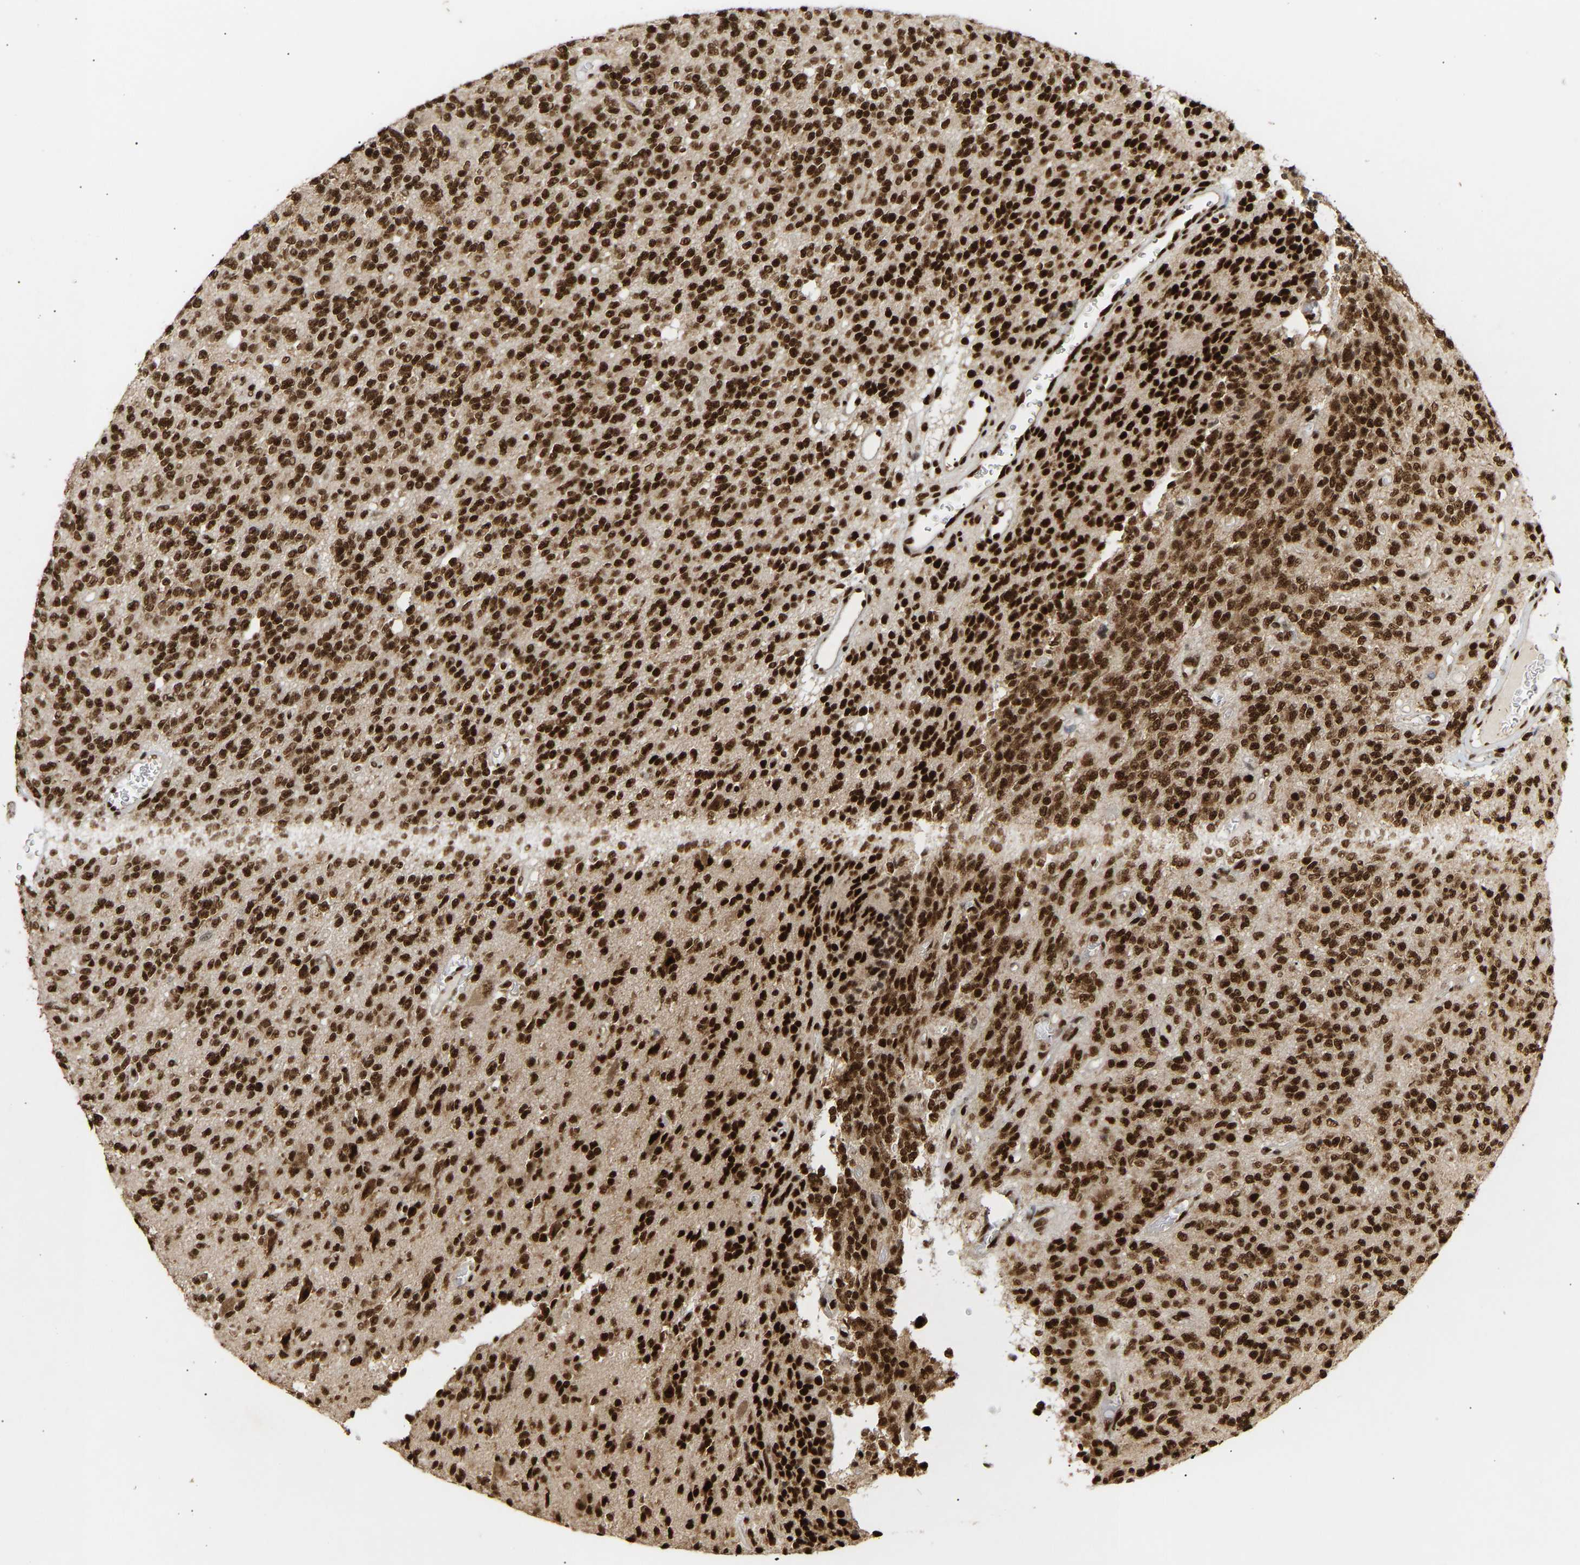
{"staining": {"intensity": "strong", "quantity": ">75%", "location": "nuclear"}, "tissue": "glioma", "cell_type": "Tumor cells", "image_type": "cancer", "snomed": [{"axis": "morphology", "description": "Glioma, malignant, High grade"}, {"axis": "topography", "description": "Brain"}], "caption": "There is high levels of strong nuclear expression in tumor cells of malignant high-grade glioma, as demonstrated by immunohistochemical staining (brown color).", "gene": "ALYREF", "patient": {"sex": "male", "age": 34}}